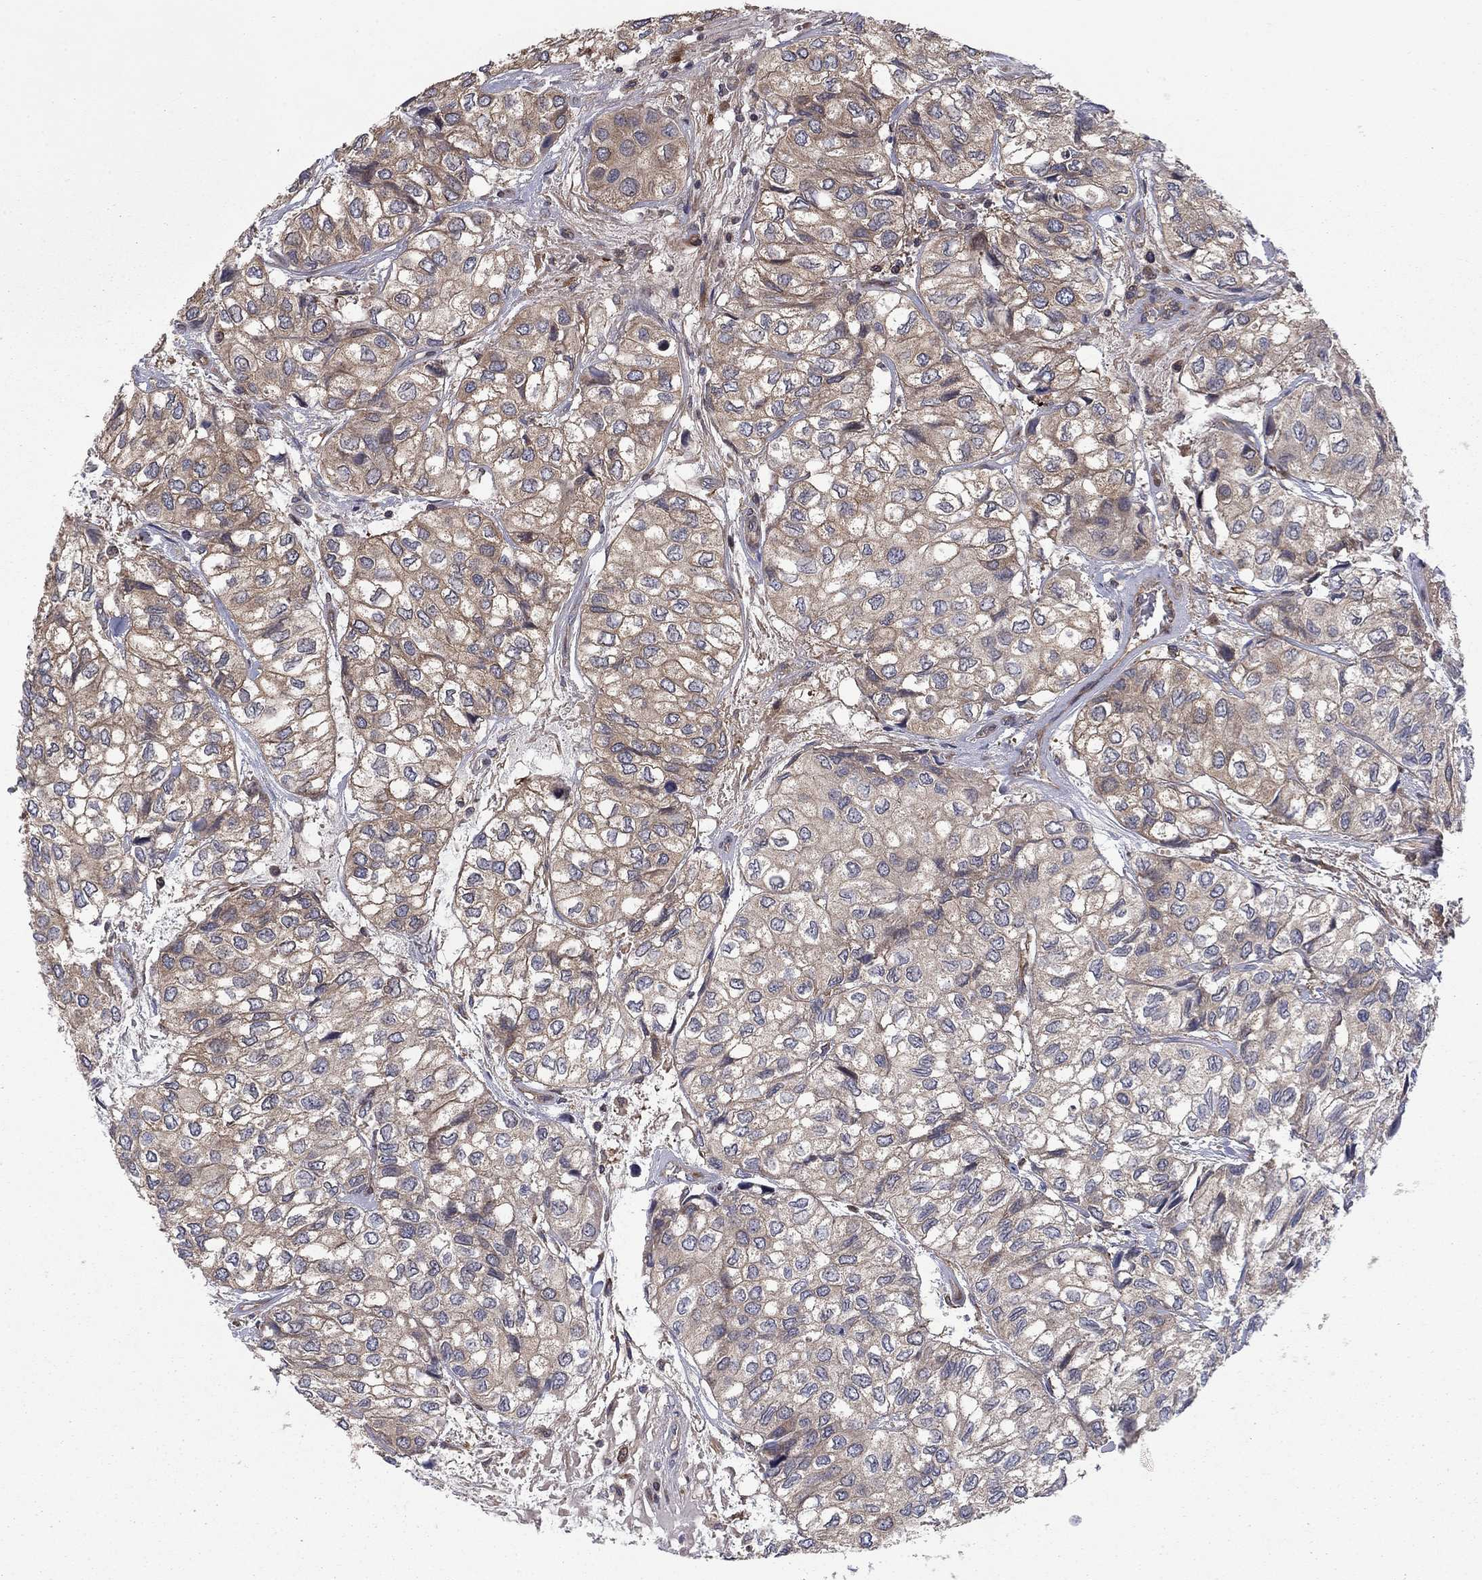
{"staining": {"intensity": "weak", "quantity": "25%-75%", "location": "cytoplasmic/membranous"}, "tissue": "urothelial cancer", "cell_type": "Tumor cells", "image_type": "cancer", "snomed": [{"axis": "morphology", "description": "Urothelial carcinoma, High grade"}, {"axis": "topography", "description": "Urinary bladder"}], "caption": "IHC image of neoplastic tissue: human urothelial cancer stained using immunohistochemistry shows low levels of weak protein expression localized specifically in the cytoplasmic/membranous of tumor cells, appearing as a cytoplasmic/membranous brown color.", "gene": "HDAC4", "patient": {"sex": "male", "age": 73}}